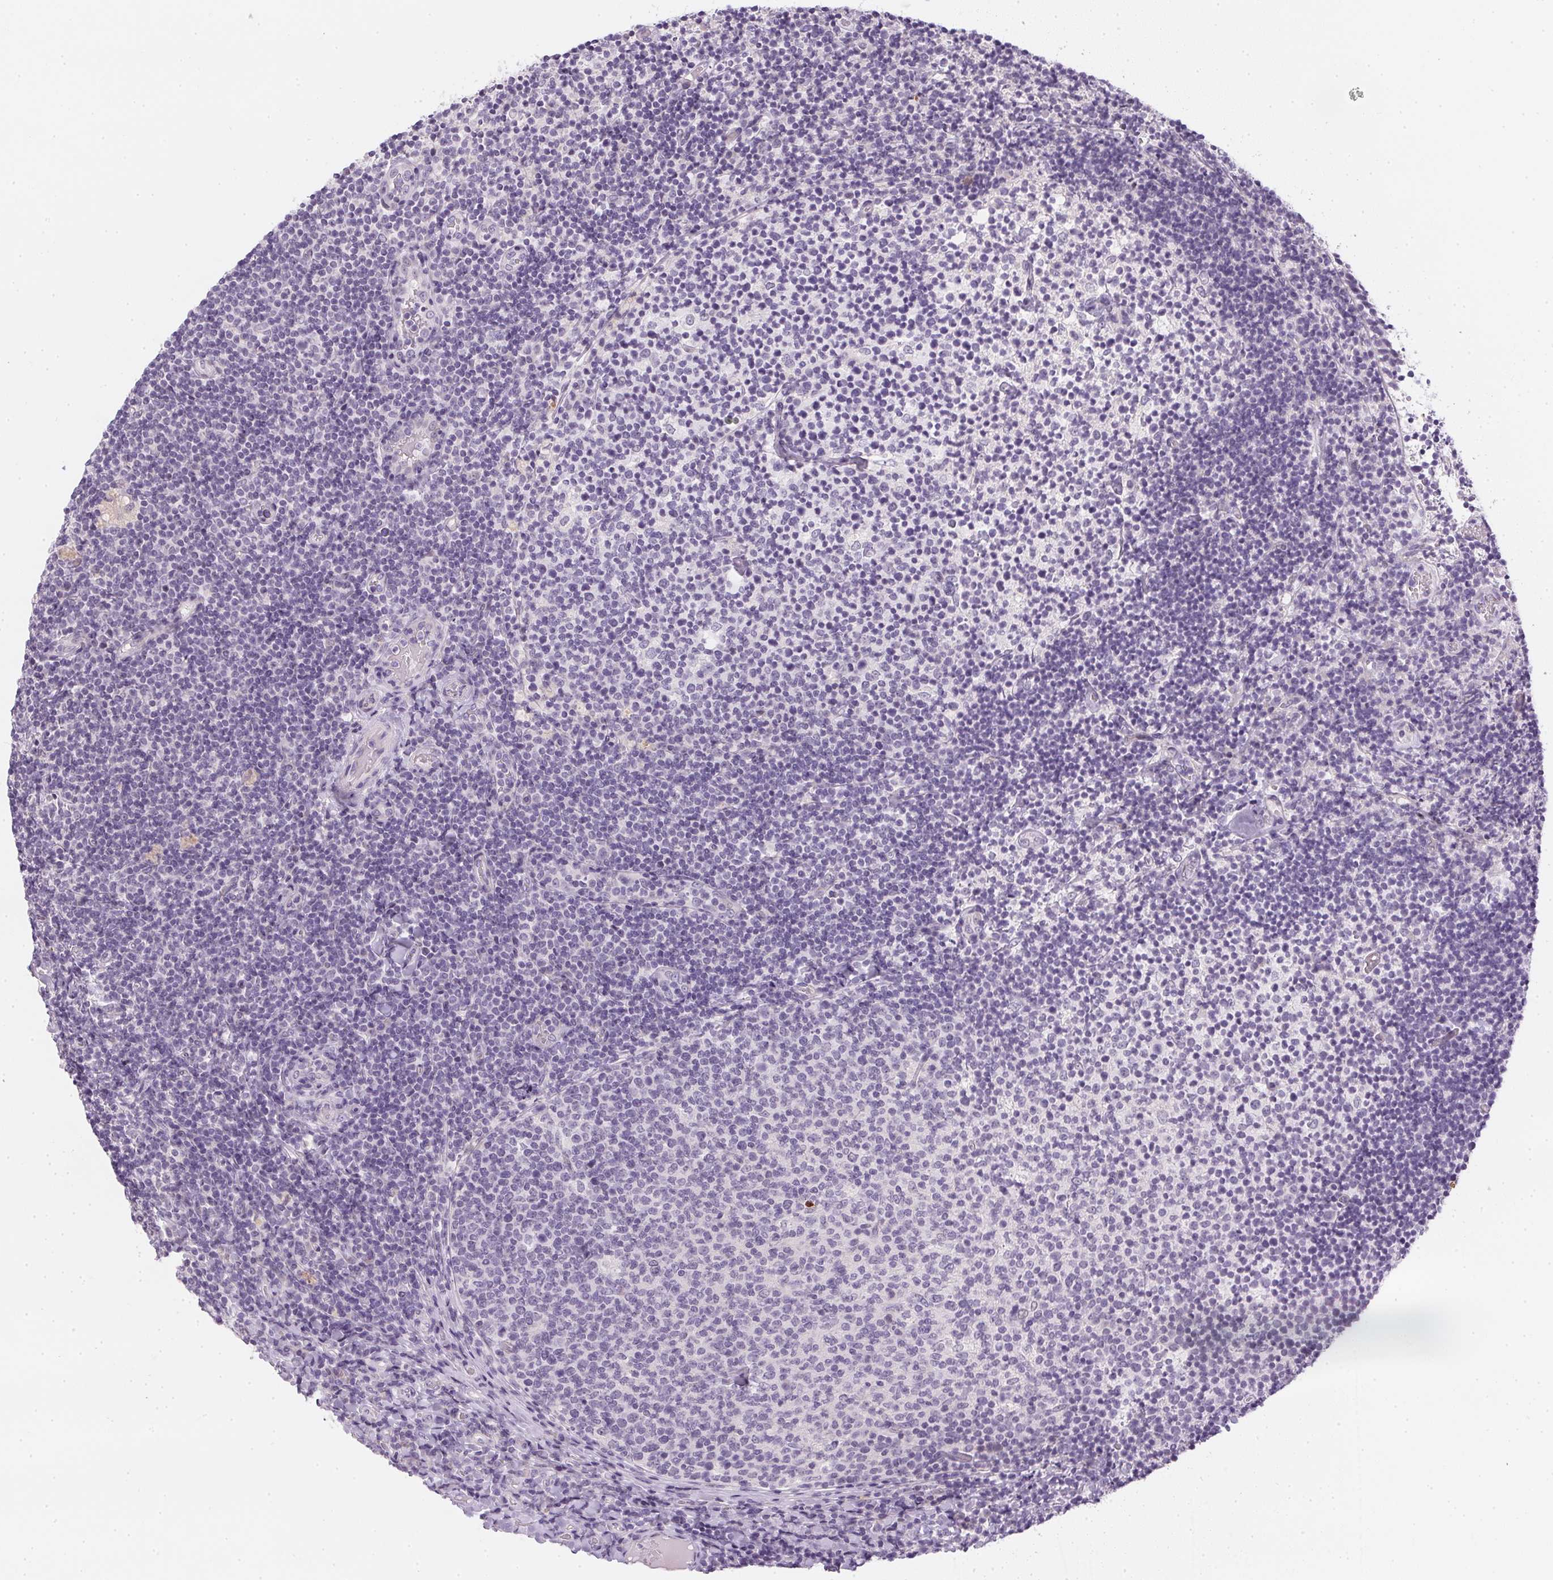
{"staining": {"intensity": "negative", "quantity": "none", "location": "none"}, "tissue": "tonsil", "cell_type": "Germinal center cells", "image_type": "normal", "snomed": [{"axis": "morphology", "description": "Normal tissue, NOS"}, {"axis": "topography", "description": "Tonsil"}], "caption": "DAB (3,3'-diaminobenzidine) immunohistochemical staining of normal human tonsil reveals no significant staining in germinal center cells. The staining is performed using DAB brown chromogen with nuclei counter-stained in using hematoxylin.", "gene": "GSDMC", "patient": {"sex": "female", "age": 10}}